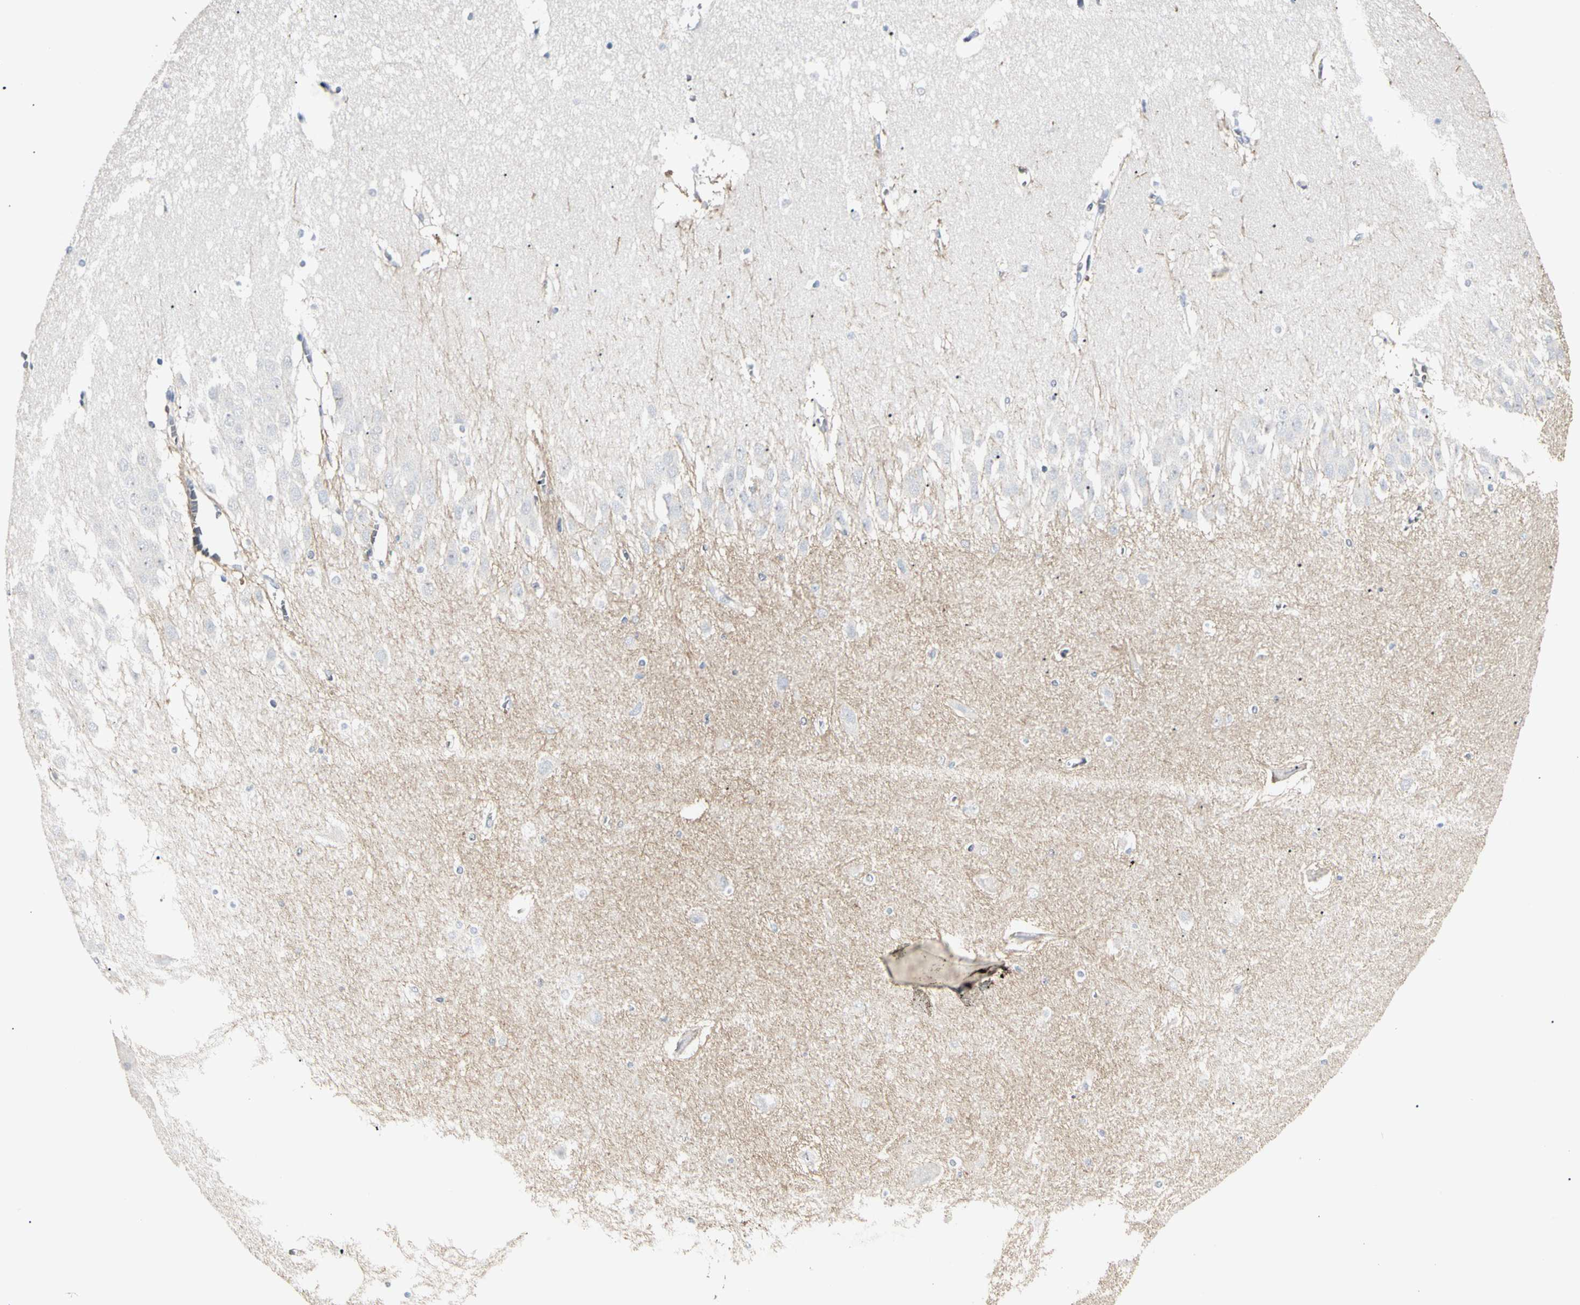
{"staining": {"intensity": "negative", "quantity": "none", "location": "none"}, "tissue": "hippocampus", "cell_type": "Glial cells", "image_type": "normal", "snomed": [{"axis": "morphology", "description": "Normal tissue, NOS"}, {"axis": "topography", "description": "Hippocampus"}], "caption": "DAB immunohistochemical staining of unremarkable hippocampus shows no significant staining in glial cells. Nuclei are stained in blue.", "gene": "GREM1", "patient": {"sex": "male", "age": 45}}